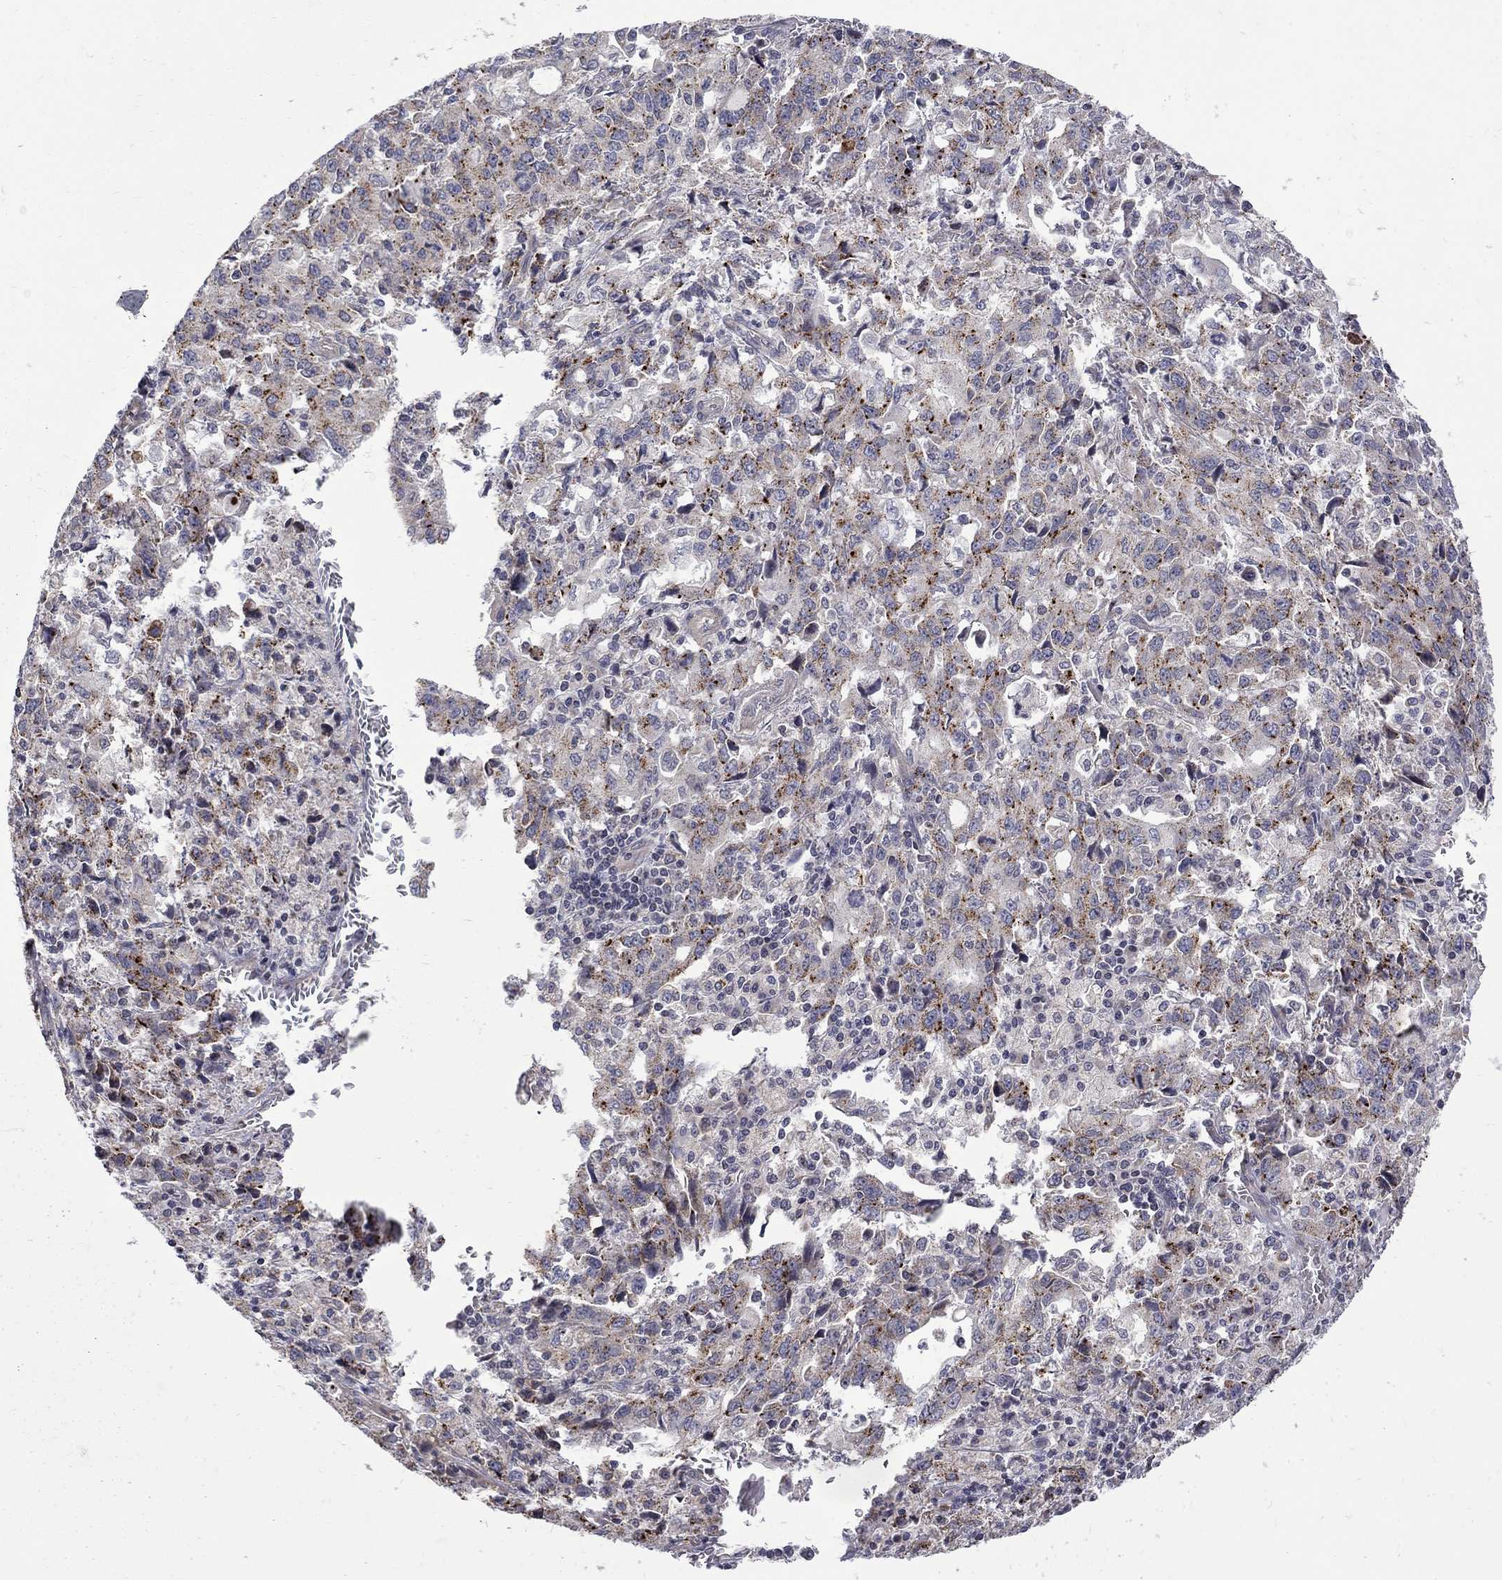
{"staining": {"intensity": "moderate", "quantity": "<25%", "location": "cytoplasmic/membranous"}, "tissue": "stomach cancer", "cell_type": "Tumor cells", "image_type": "cancer", "snomed": [{"axis": "morphology", "description": "Adenocarcinoma, NOS"}, {"axis": "topography", "description": "Stomach, upper"}], "caption": "Immunohistochemical staining of adenocarcinoma (stomach) exhibits low levels of moderate cytoplasmic/membranous protein expression in about <25% of tumor cells.", "gene": "SH2B1", "patient": {"sex": "male", "age": 85}}